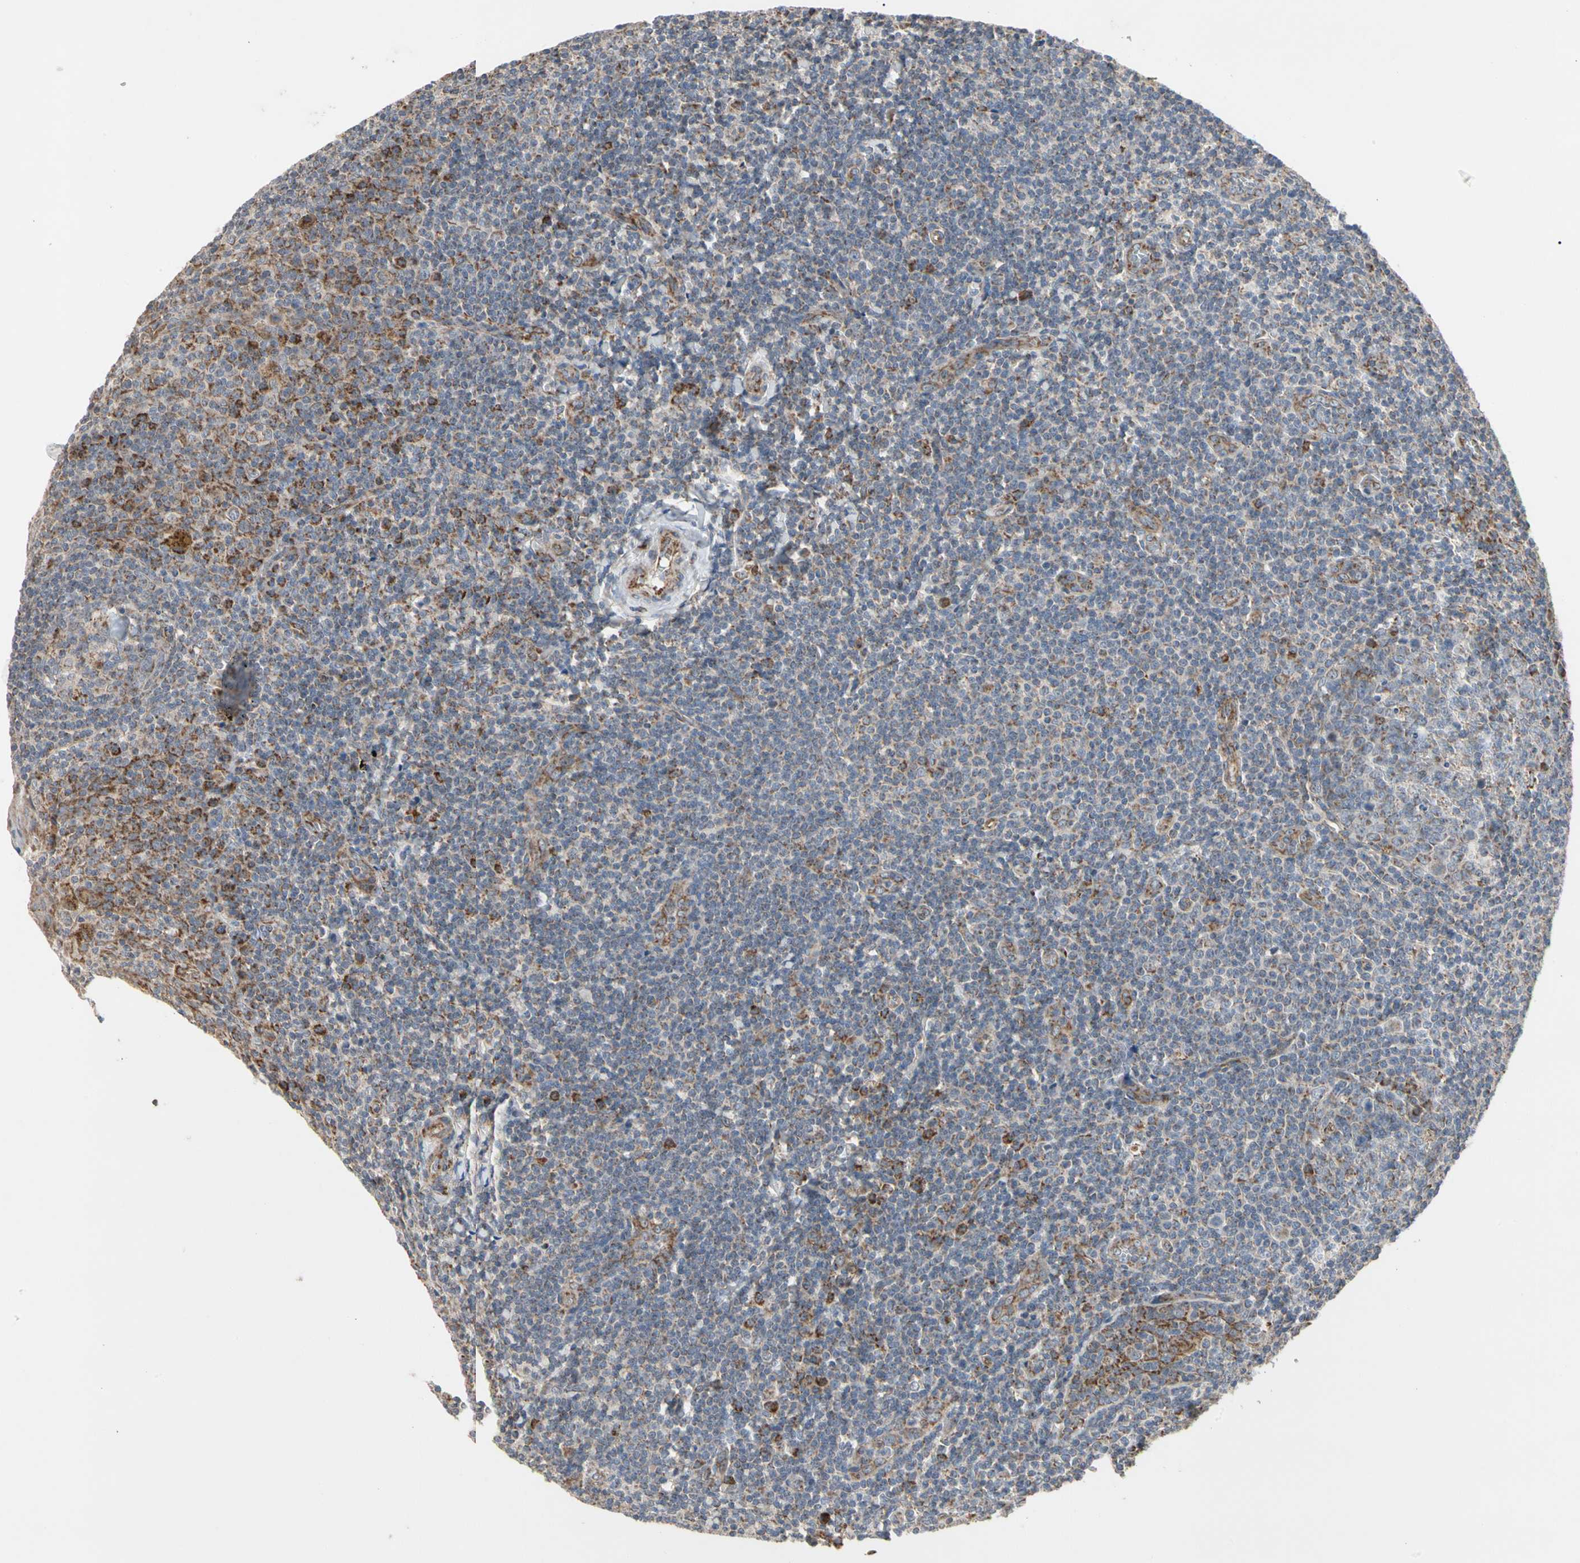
{"staining": {"intensity": "weak", "quantity": "25%-75%", "location": "cytoplasmic/membranous"}, "tissue": "tonsil", "cell_type": "Germinal center cells", "image_type": "normal", "snomed": [{"axis": "morphology", "description": "Normal tissue, NOS"}, {"axis": "topography", "description": "Tonsil"}], "caption": "Immunohistochemistry of unremarkable human tonsil demonstrates low levels of weak cytoplasmic/membranous staining in about 25%-75% of germinal center cells. The staining is performed using DAB brown chromogen to label protein expression. The nuclei are counter-stained blue using hematoxylin.", "gene": "GPD2", "patient": {"sex": "male", "age": 31}}